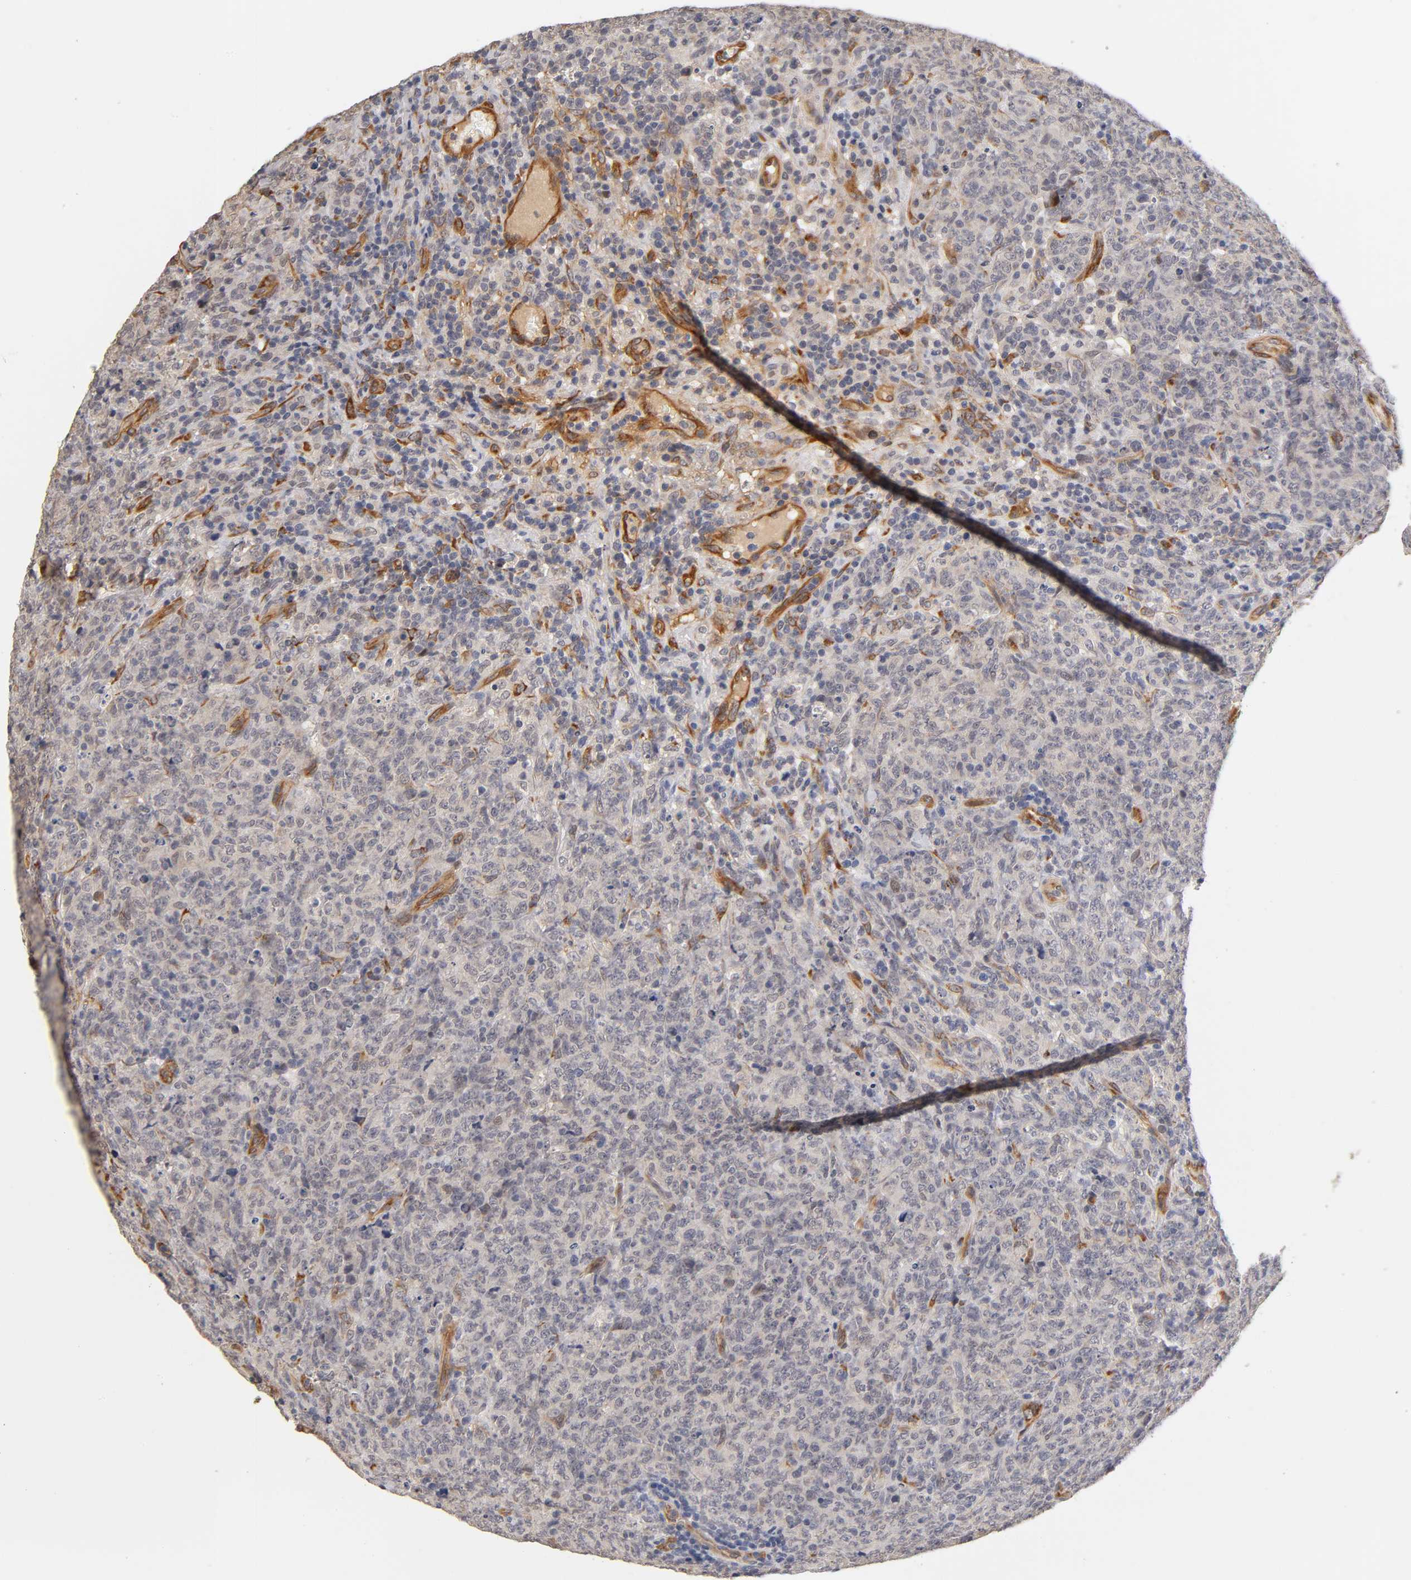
{"staining": {"intensity": "weak", "quantity": "<25%", "location": "cytoplasmic/membranous"}, "tissue": "lymphoma", "cell_type": "Tumor cells", "image_type": "cancer", "snomed": [{"axis": "morphology", "description": "Malignant lymphoma, non-Hodgkin's type, High grade"}, {"axis": "topography", "description": "Tonsil"}], "caption": "Tumor cells show no significant protein positivity in high-grade malignant lymphoma, non-Hodgkin's type.", "gene": "LAMB1", "patient": {"sex": "female", "age": 36}}